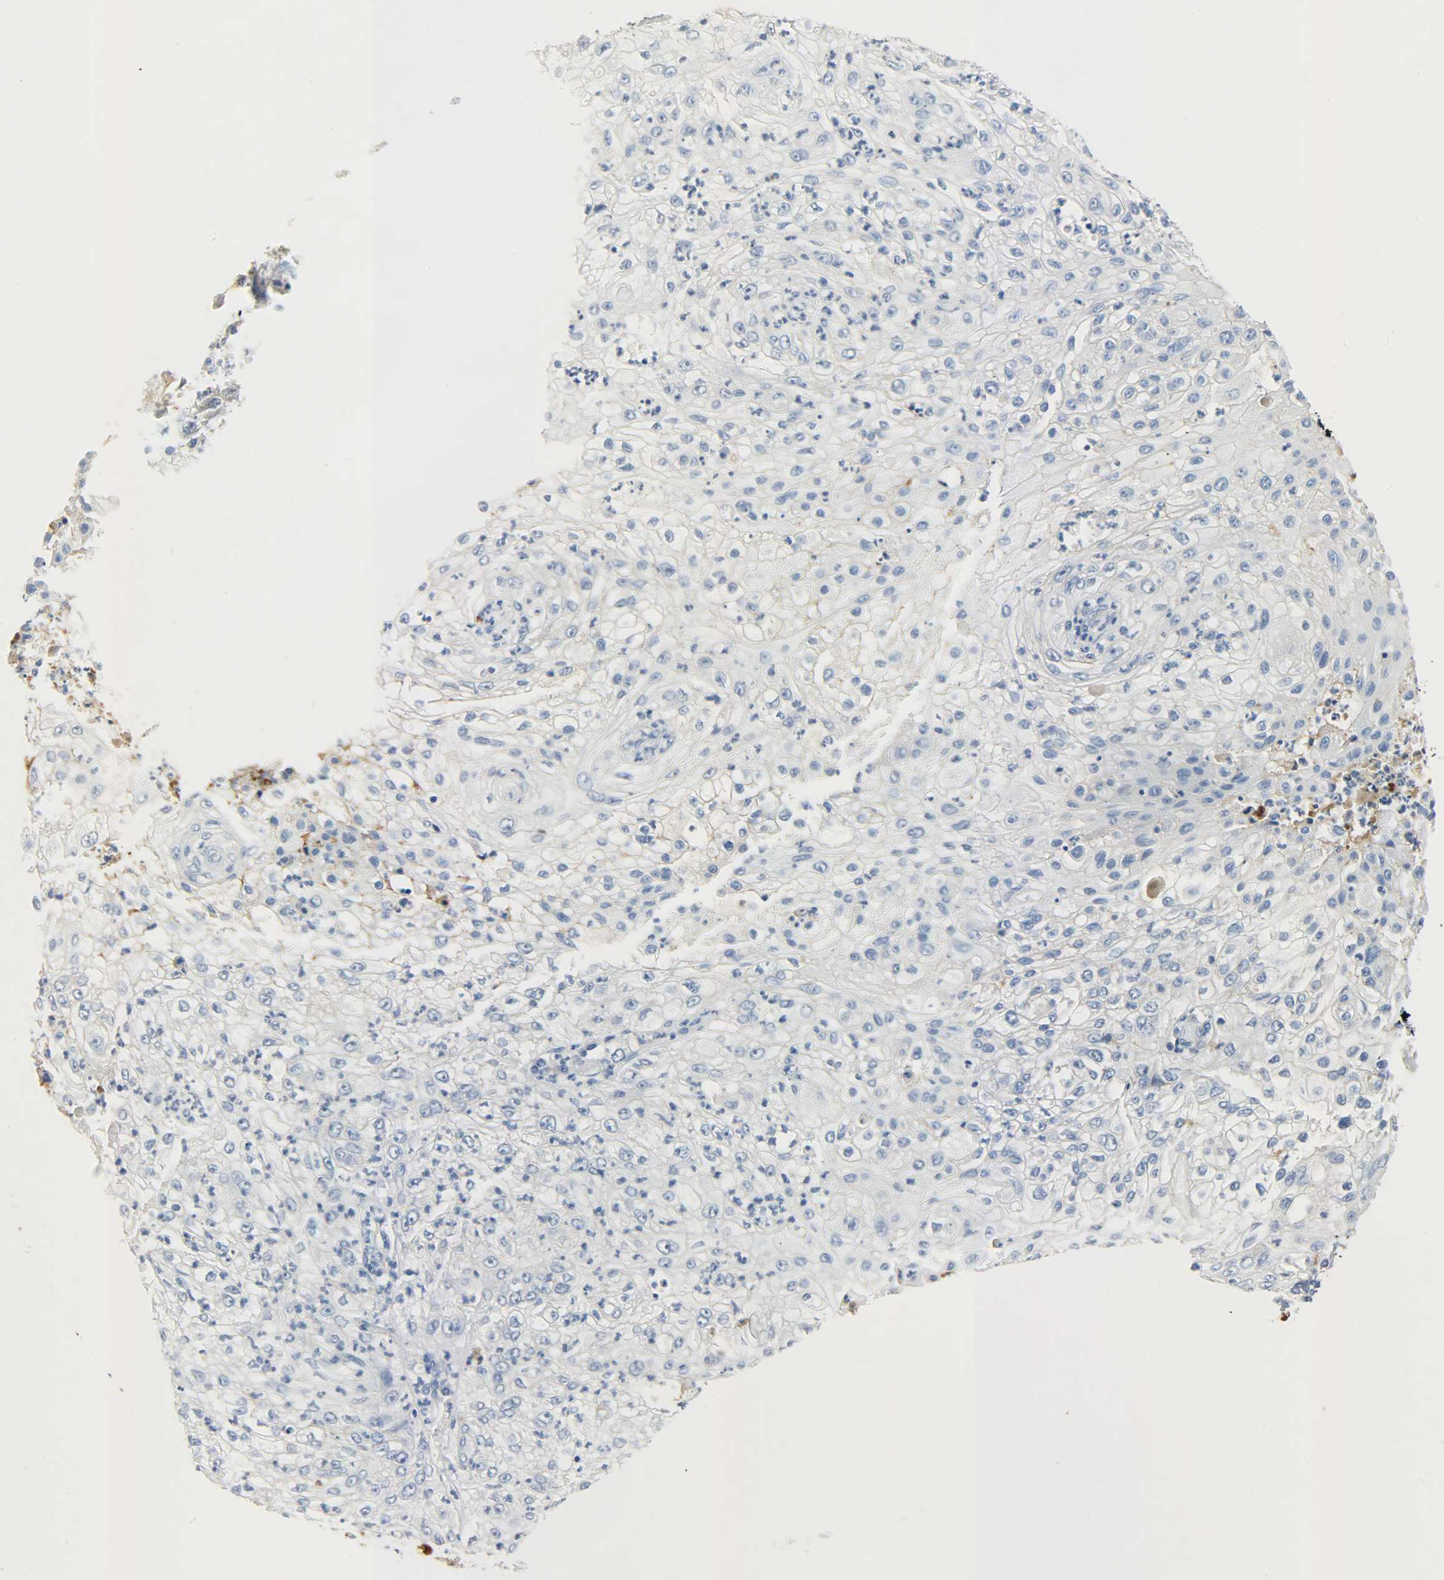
{"staining": {"intensity": "negative", "quantity": "none", "location": "none"}, "tissue": "lung cancer", "cell_type": "Tumor cells", "image_type": "cancer", "snomed": [{"axis": "morphology", "description": "Inflammation, NOS"}, {"axis": "morphology", "description": "Squamous cell carcinoma, NOS"}, {"axis": "topography", "description": "Lymph node"}, {"axis": "topography", "description": "Soft tissue"}, {"axis": "topography", "description": "Lung"}], "caption": "Photomicrograph shows no significant protein positivity in tumor cells of lung cancer.", "gene": "CRP", "patient": {"sex": "male", "age": 66}}